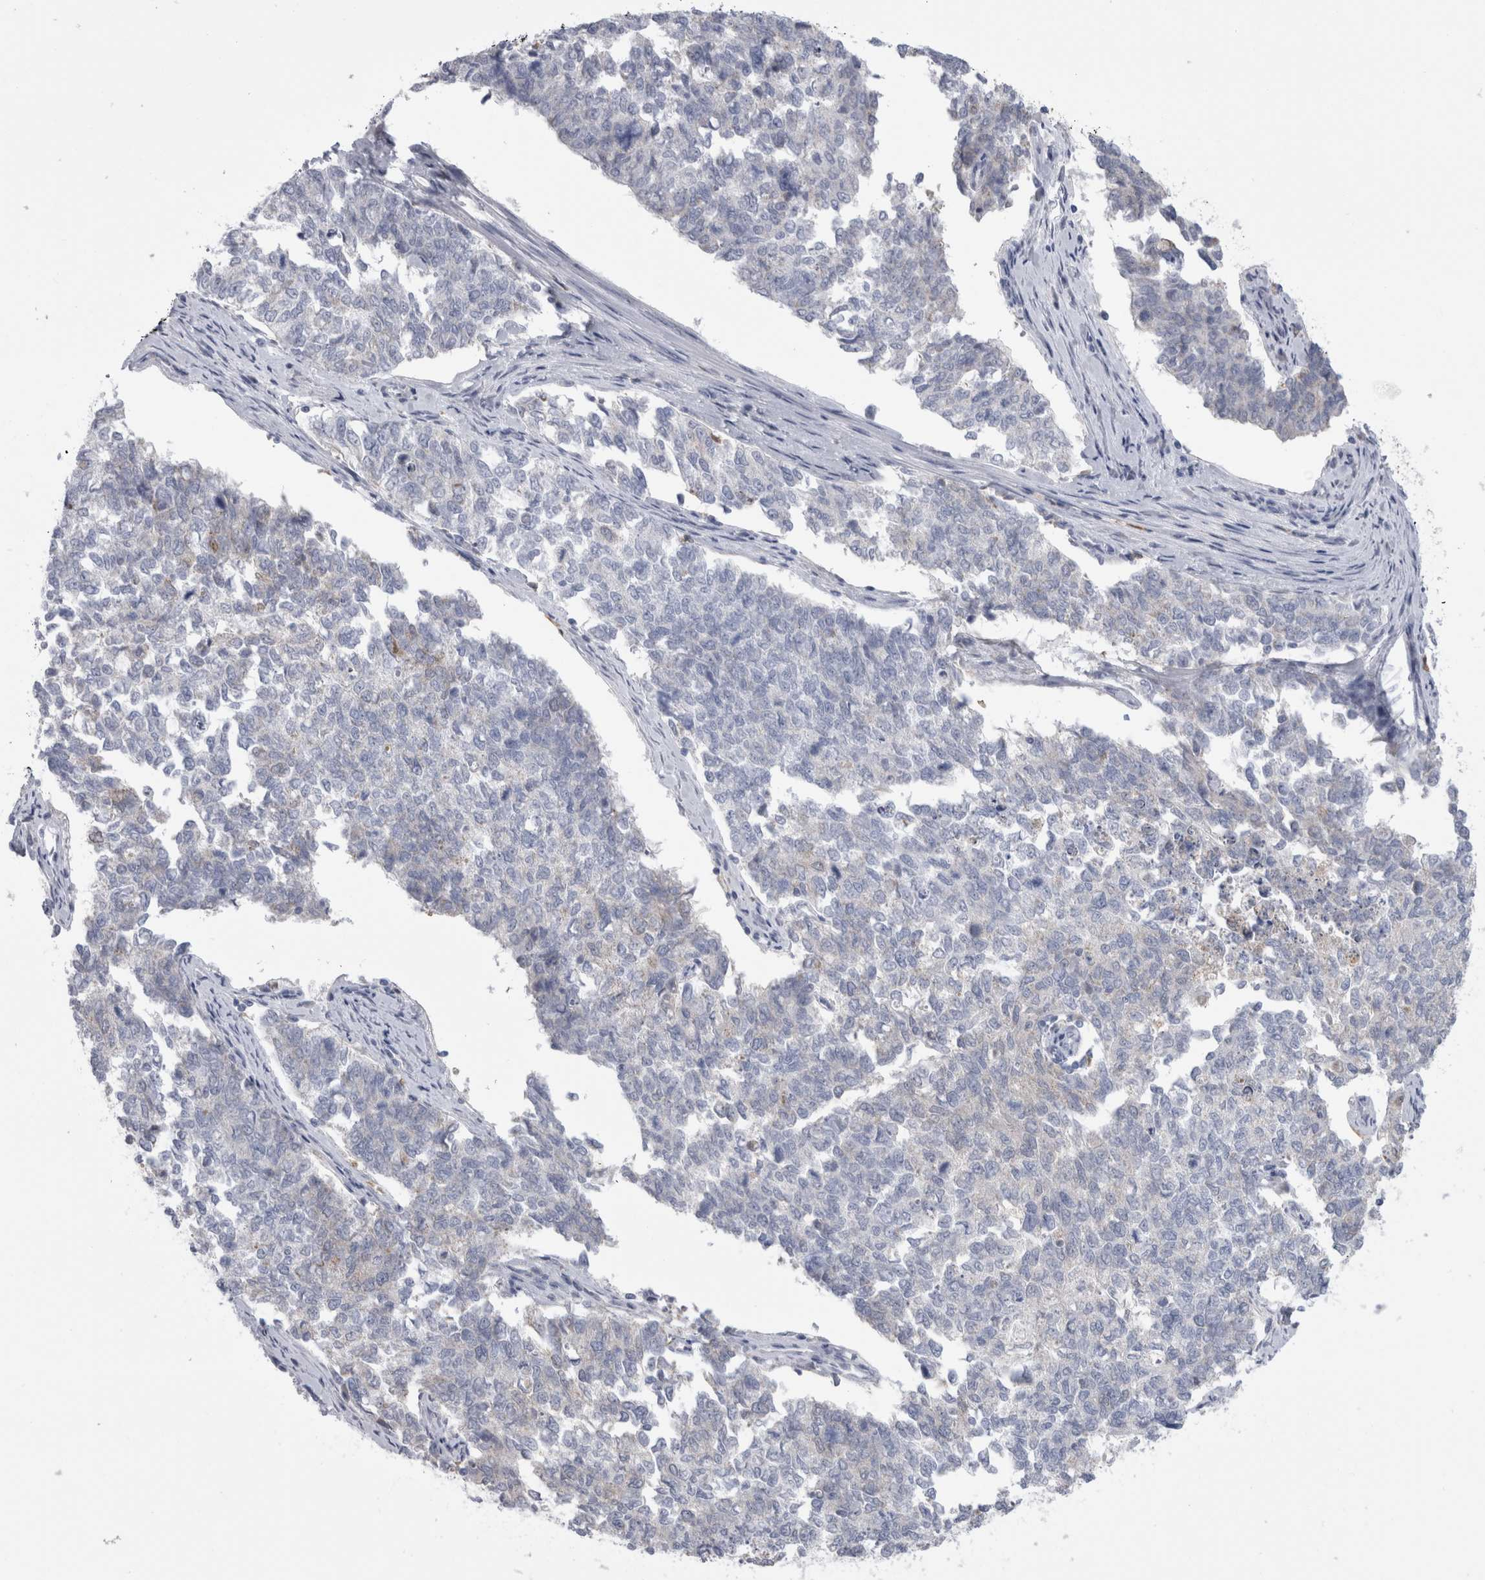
{"staining": {"intensity": "negative", "quantity": "none", "location": "none"}, "tissue": "cervical cancer", "cell_type": "Tumor cells", "image_type": "cancer", "snomed": [{"axis": "morphology", "description": "Squamous cell carcinoma, NOS"}, {"axis": "topography", "description": "Cervix"}], "caption": "This is an IHC micrograph of human cervical cancer. There is no staining in tumor cells.", "gene": "GATM", "patient": {"sex": "female", "age": 63}}